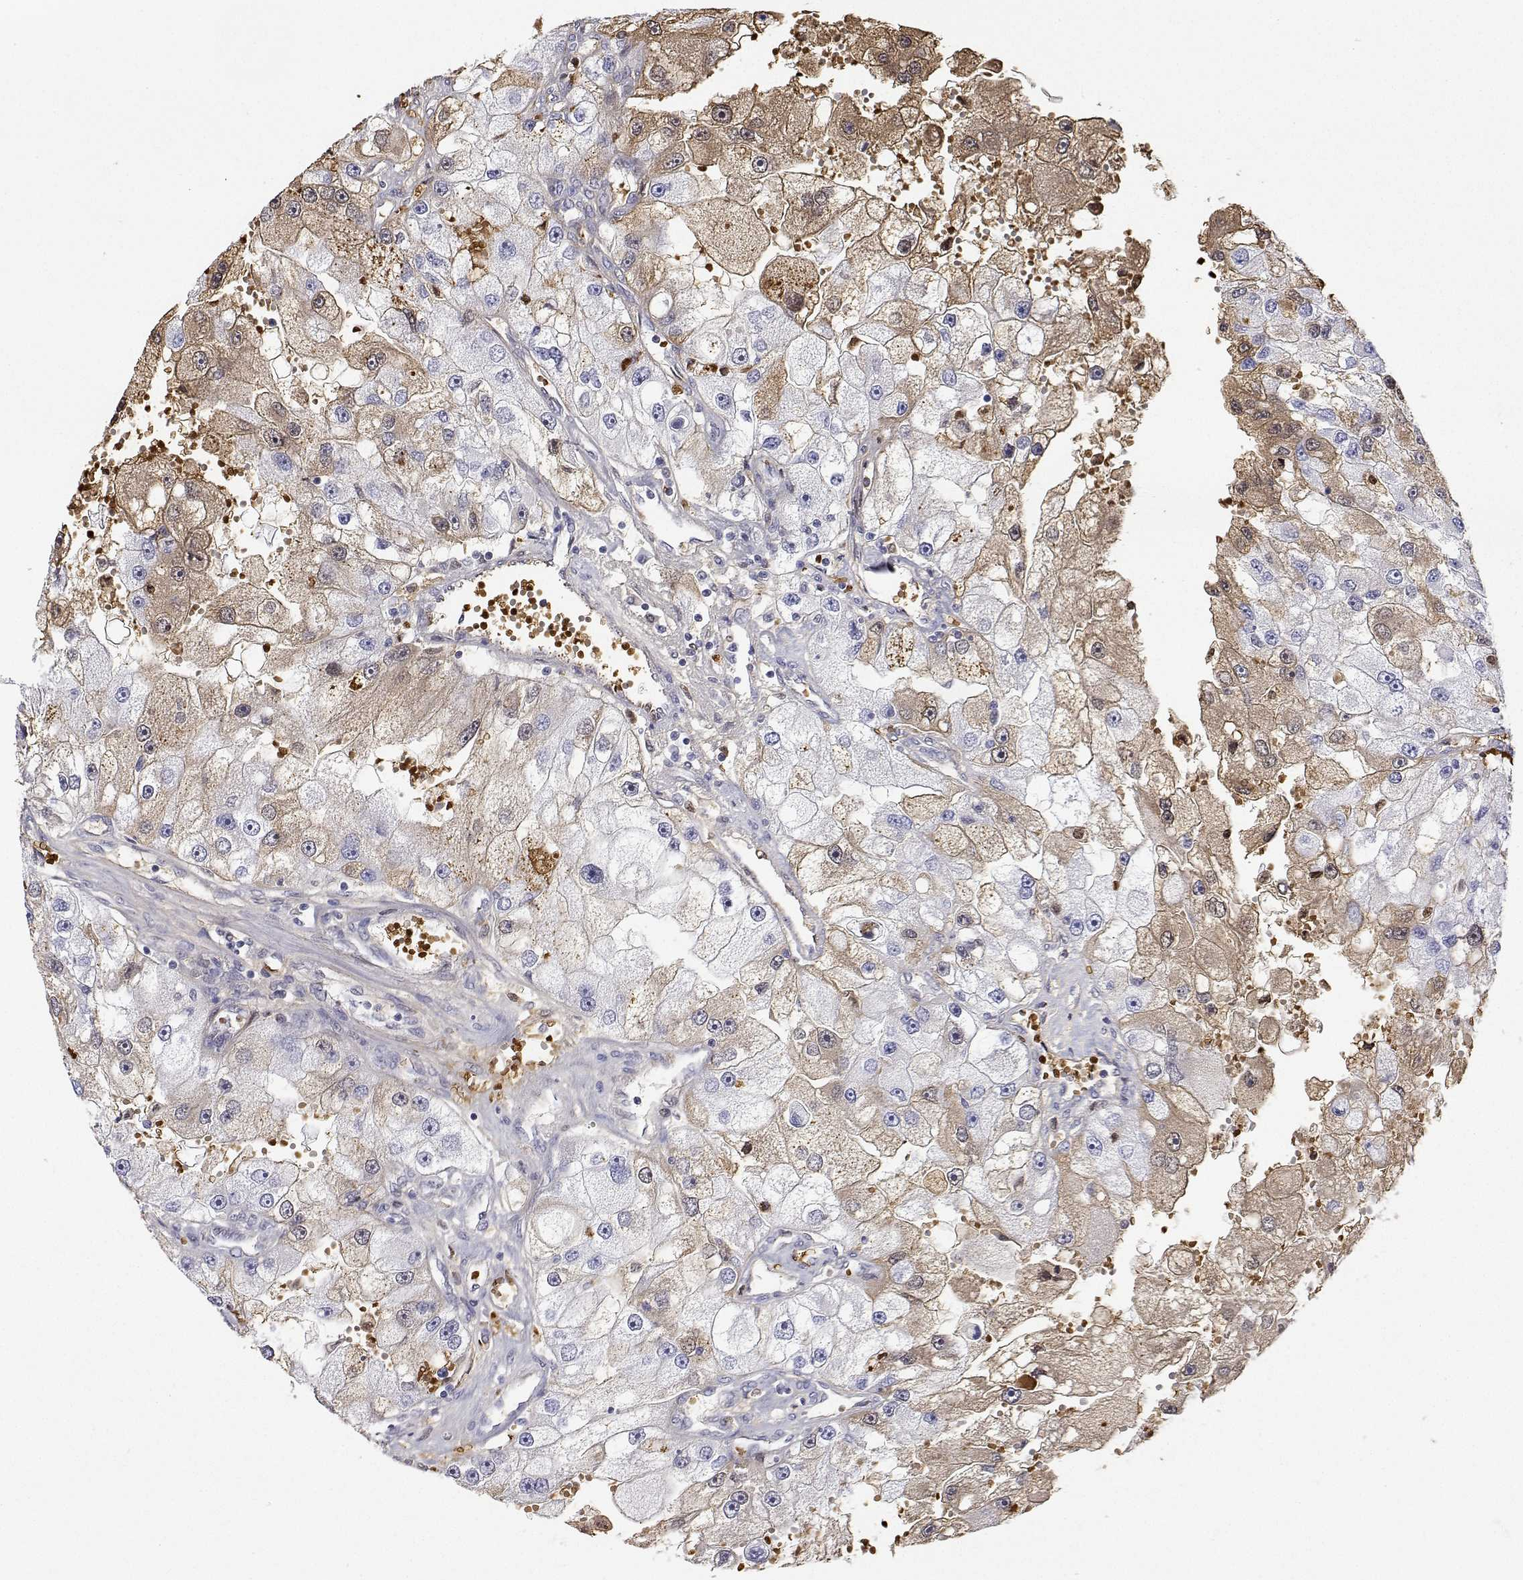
{"staining": {"intensity": "moderate", "quantity": "<25%", "location": "cytoplasmic/membranous"}, "tissue": "renal cancer", "cell_type": "Tumor cells", "image_type": "cancer", "snomed": [{"axis": "morphology", "description": "Adenocarcinoma, NOS"}, {"axis": "topography", "description": "Kidney"}], "caption": "Immunohistochemistry of renal cancer (adenocarcinoma) displays low levels of moderate cytoplasmic/membranous positivity in about <25% of tumor cells.", "gene": "ADAR", "patient": {"sex": "male", "age": 63}}